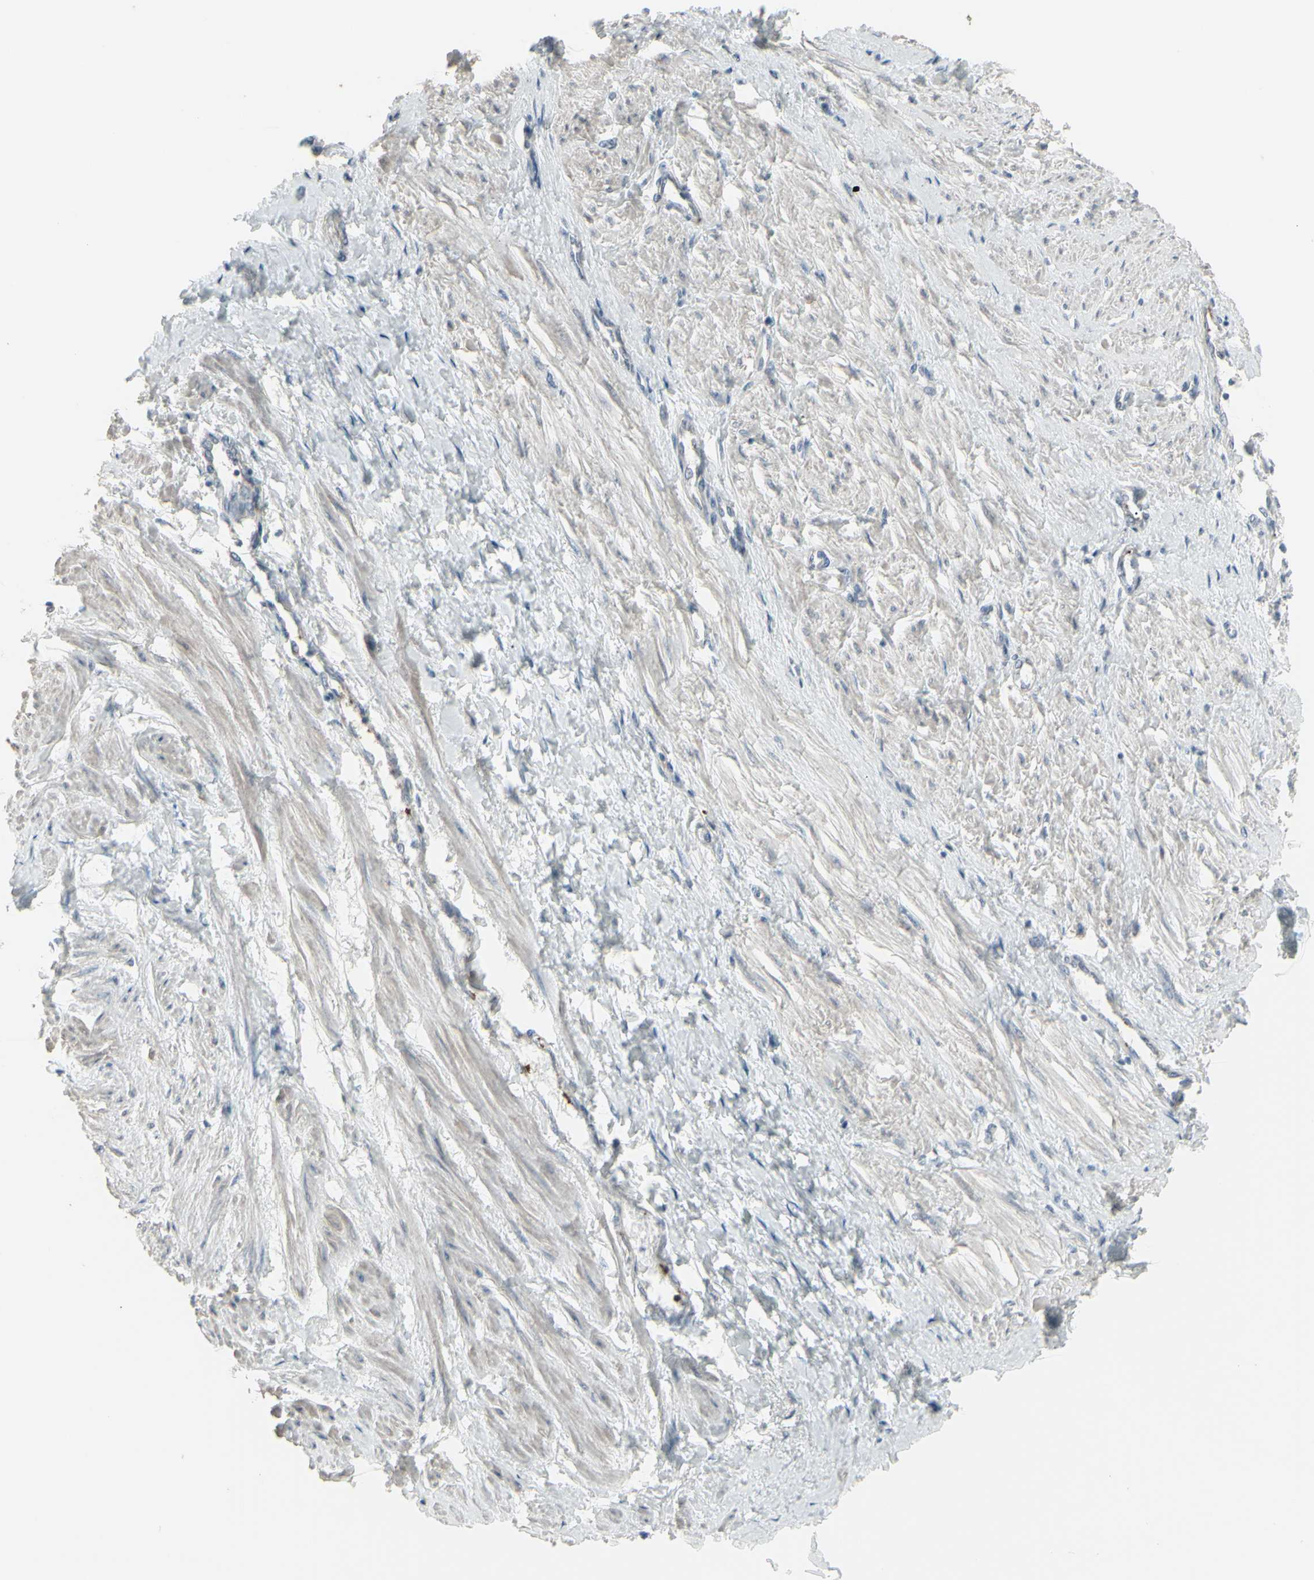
{"staining": {"intensity": "negative", "quantity": "none", "location": "none"}, "tissue": "smooth muscle", "cell_type": "Smooth muscle cells", "image_type": "normal", "snomed": [{"axis": "morphology", "description": "Normal tissue, NOS"}, {"axis": "topography", "description": "Smooth muscle"}, {"axis": "topography", "description": "Uterus"}], "caption": "Smooth muscle cells are negative for protein expression in normal human smooth muscle. (Stains: DAB immunohistochemistry with hematoxylin counter stain, Microscopy: brightfield microscopy at high magnification).", "gene": "CD79B", "patient": {"sex": "female", "age": 39}}